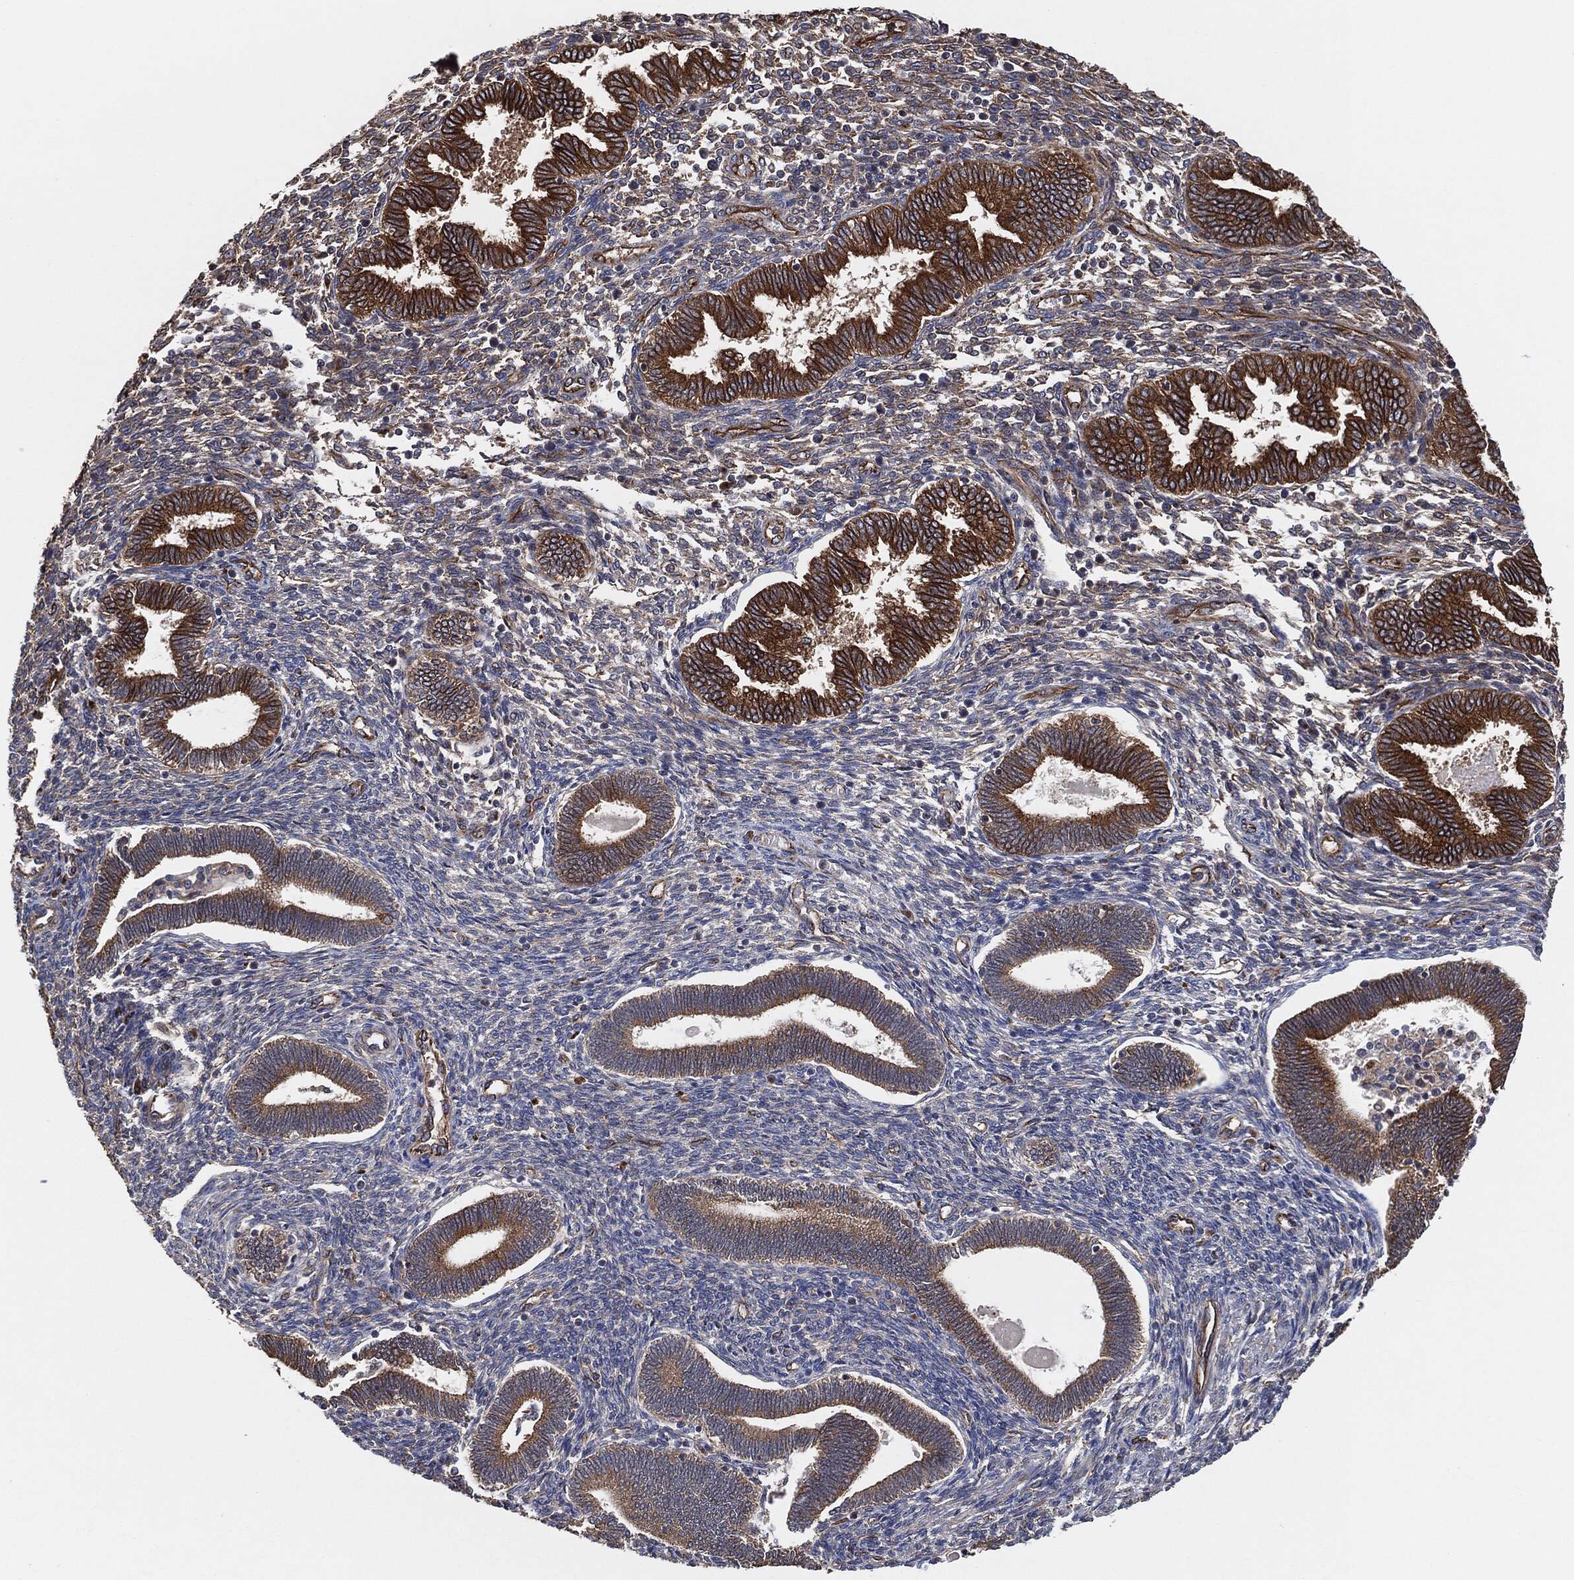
{"staining": {"intensity": "moderate", "quantity": "<25%", "location": "cytoplasmic/membranous"}, "tissue": "endometrium", "cell_type": "Cells in endometrial stroma", "image_type": "normal", "snomed": [{"axis": "morphology", "description": "Normal tissue, NOS"}, {"axis": "topography", "description": "Endometrium"}], "caption": "The micrograph demonstrates immunohistochemical staining of unremarkable endometrium. There is moderate cytoplasmic/membranous expression is identified in approximately <25% of cells in endometrial stroma.", "gene": "CTNNA1", "patient": {"sex": "female", "age": 42}}